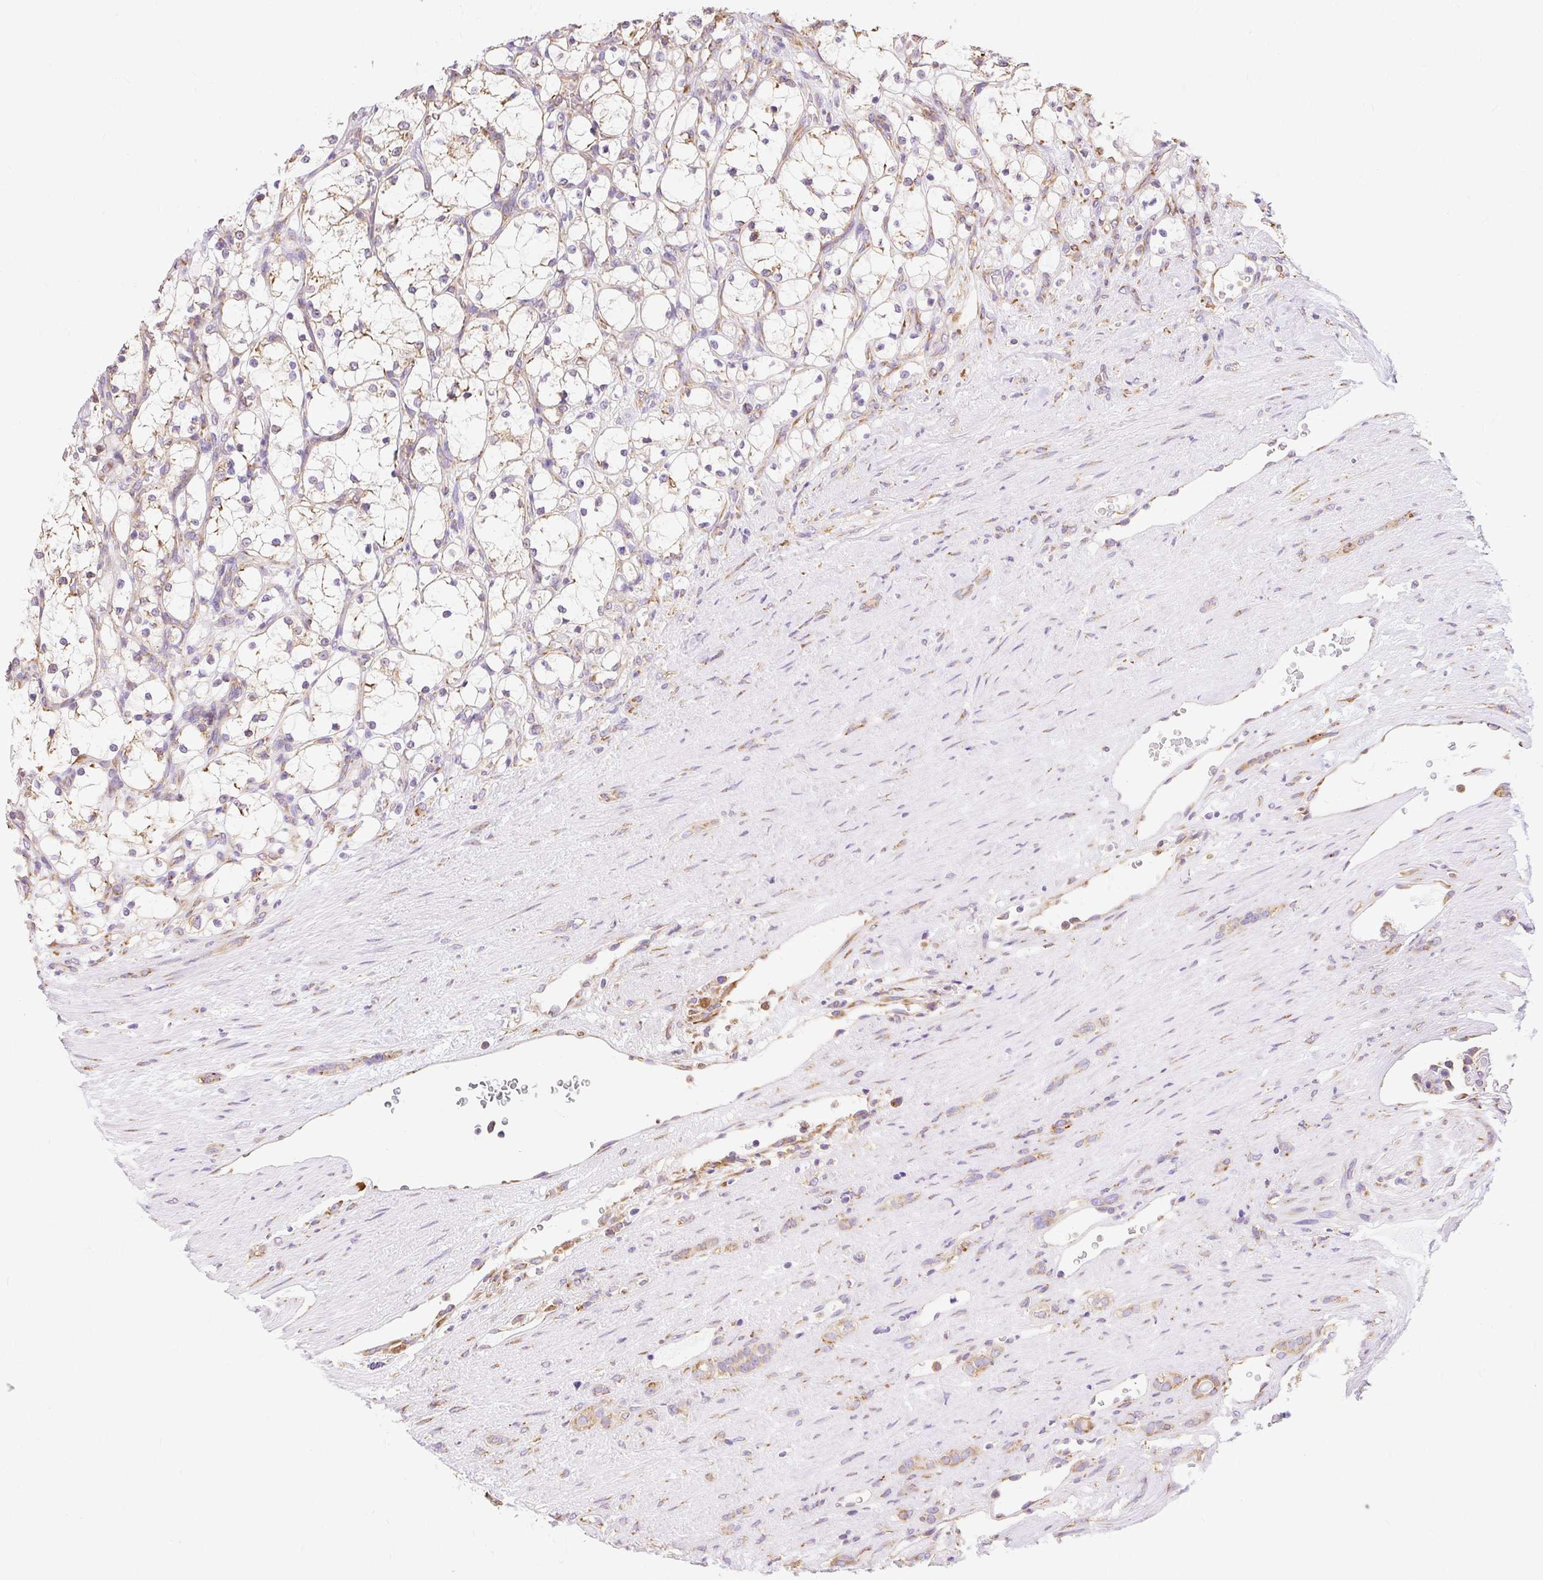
{"staining": {"intensity": "weak", "quantity": "25%-75%", "location": "cytoplasmic/membranous"}, "tissue": "renal cancer", "cell_type": "Tumor cells", "image_type": "cancer", "snomed": [{"axis": "morphology", "description": "Adenocarcinoma, NOS"}, {"axis": "topography", "description": "Kidney"}], "caption": "This image reveals renal cancer (adenocarcinoma) stained with immunohistochemistry to label a protein in brown. The cytoplasmic/membranous of tumor cells show weak positivity for the protein. Nuclei are counter-stained blue.", "gene": "RPS17", "patient": {"sex": "female", "age": 69}}